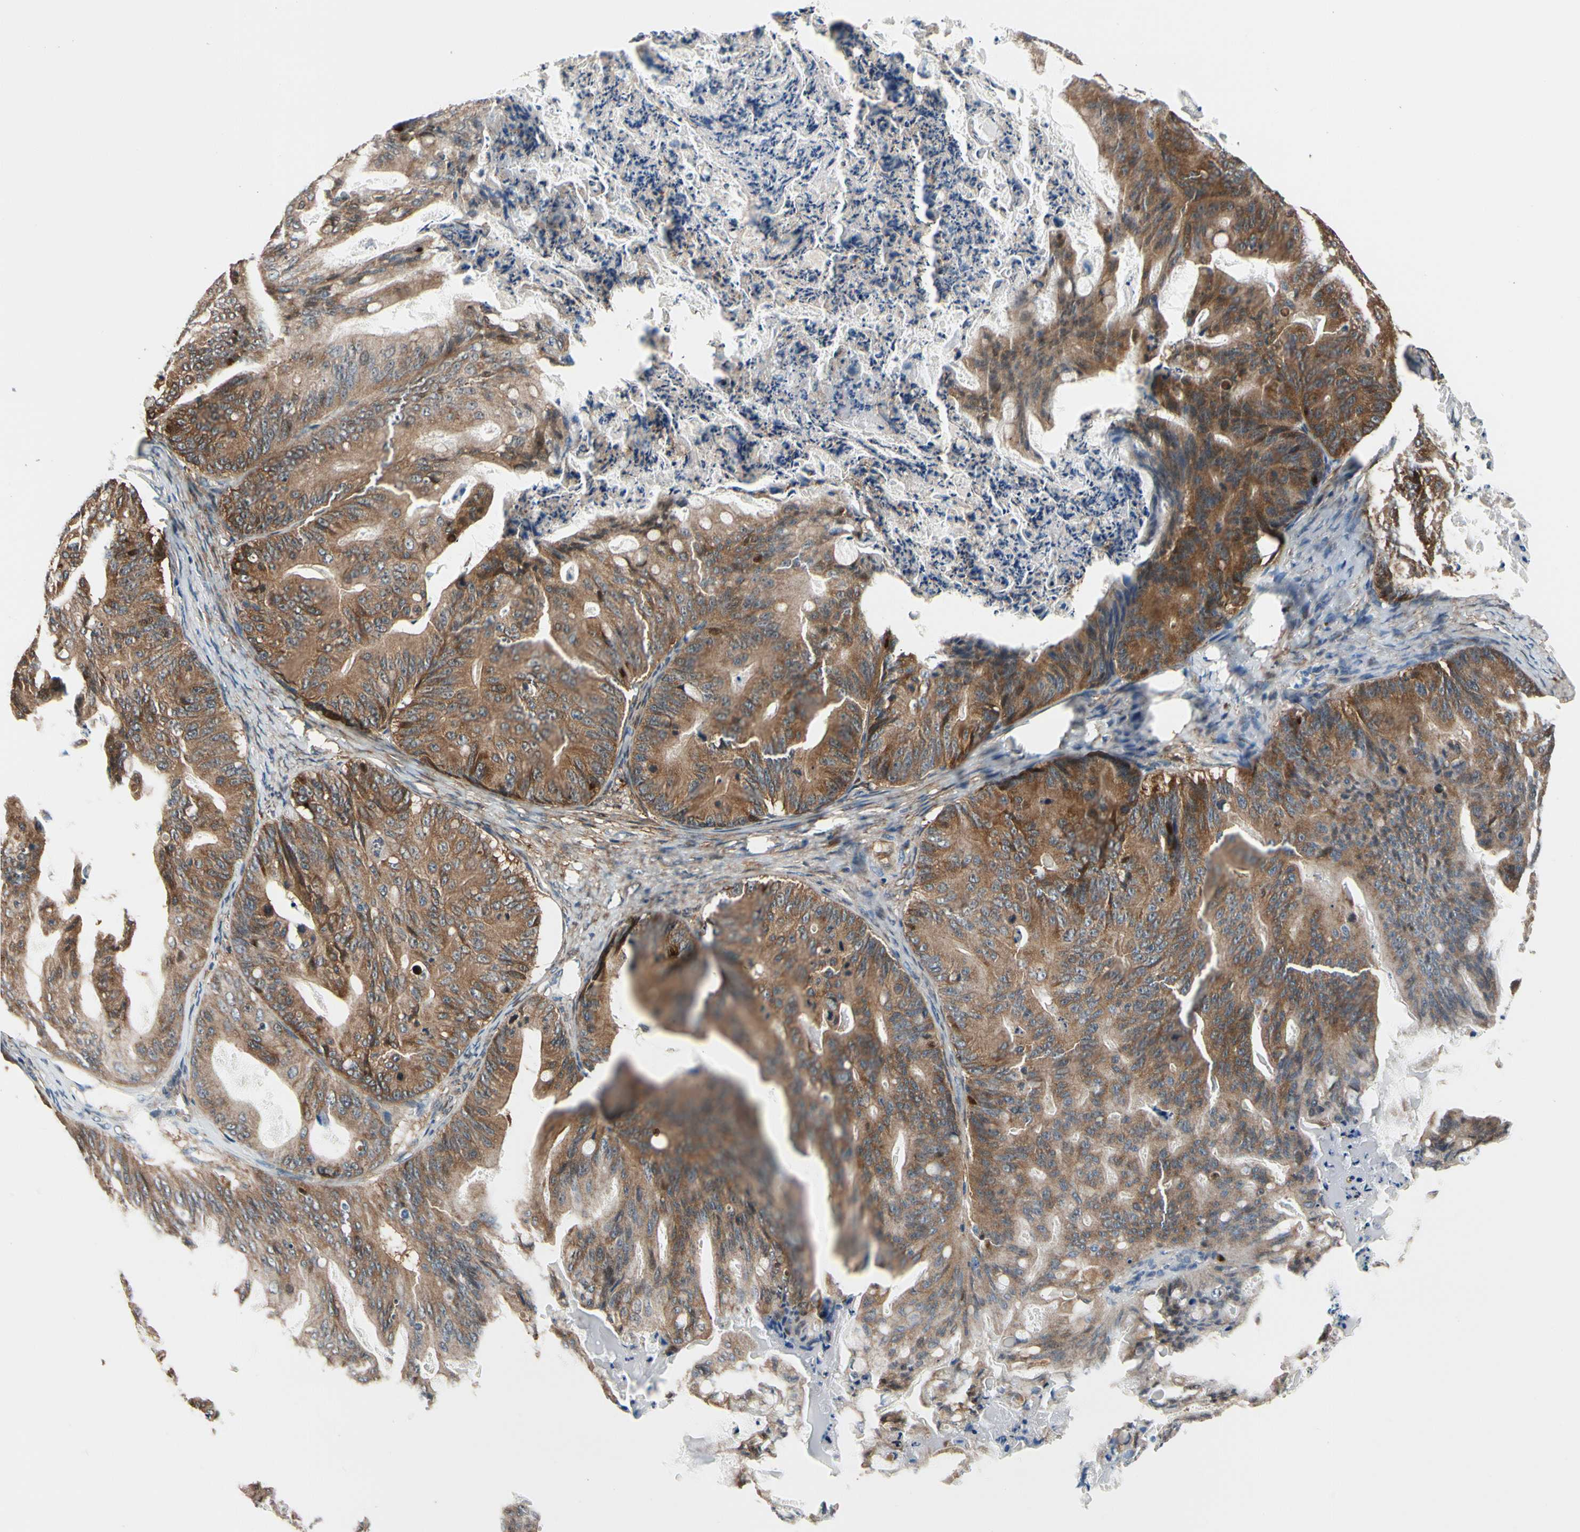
{"staining": {"intensity": "moderate", "quantity": ">75%", "location": "cytoplasmic/membranous"}, "tissue": "ovarian cancer", "cell_type": "Tumor cells", "image_type": "cancer", "snomed": [{"axis": "morphology", "description": "Cystadenocarcinoma, mucinous, NOS"}, {"axis": "topography", "description": "Ovary"}], "caption": "A medium amount of moderate cytoplasmic/membranous expression is seen in approximately >75% of tumor cells in mucinous cystadenocarcinoma (ovarian) tissue.", "gene": "PRDX2", "patient": {"sex": "female", "age": 36}}